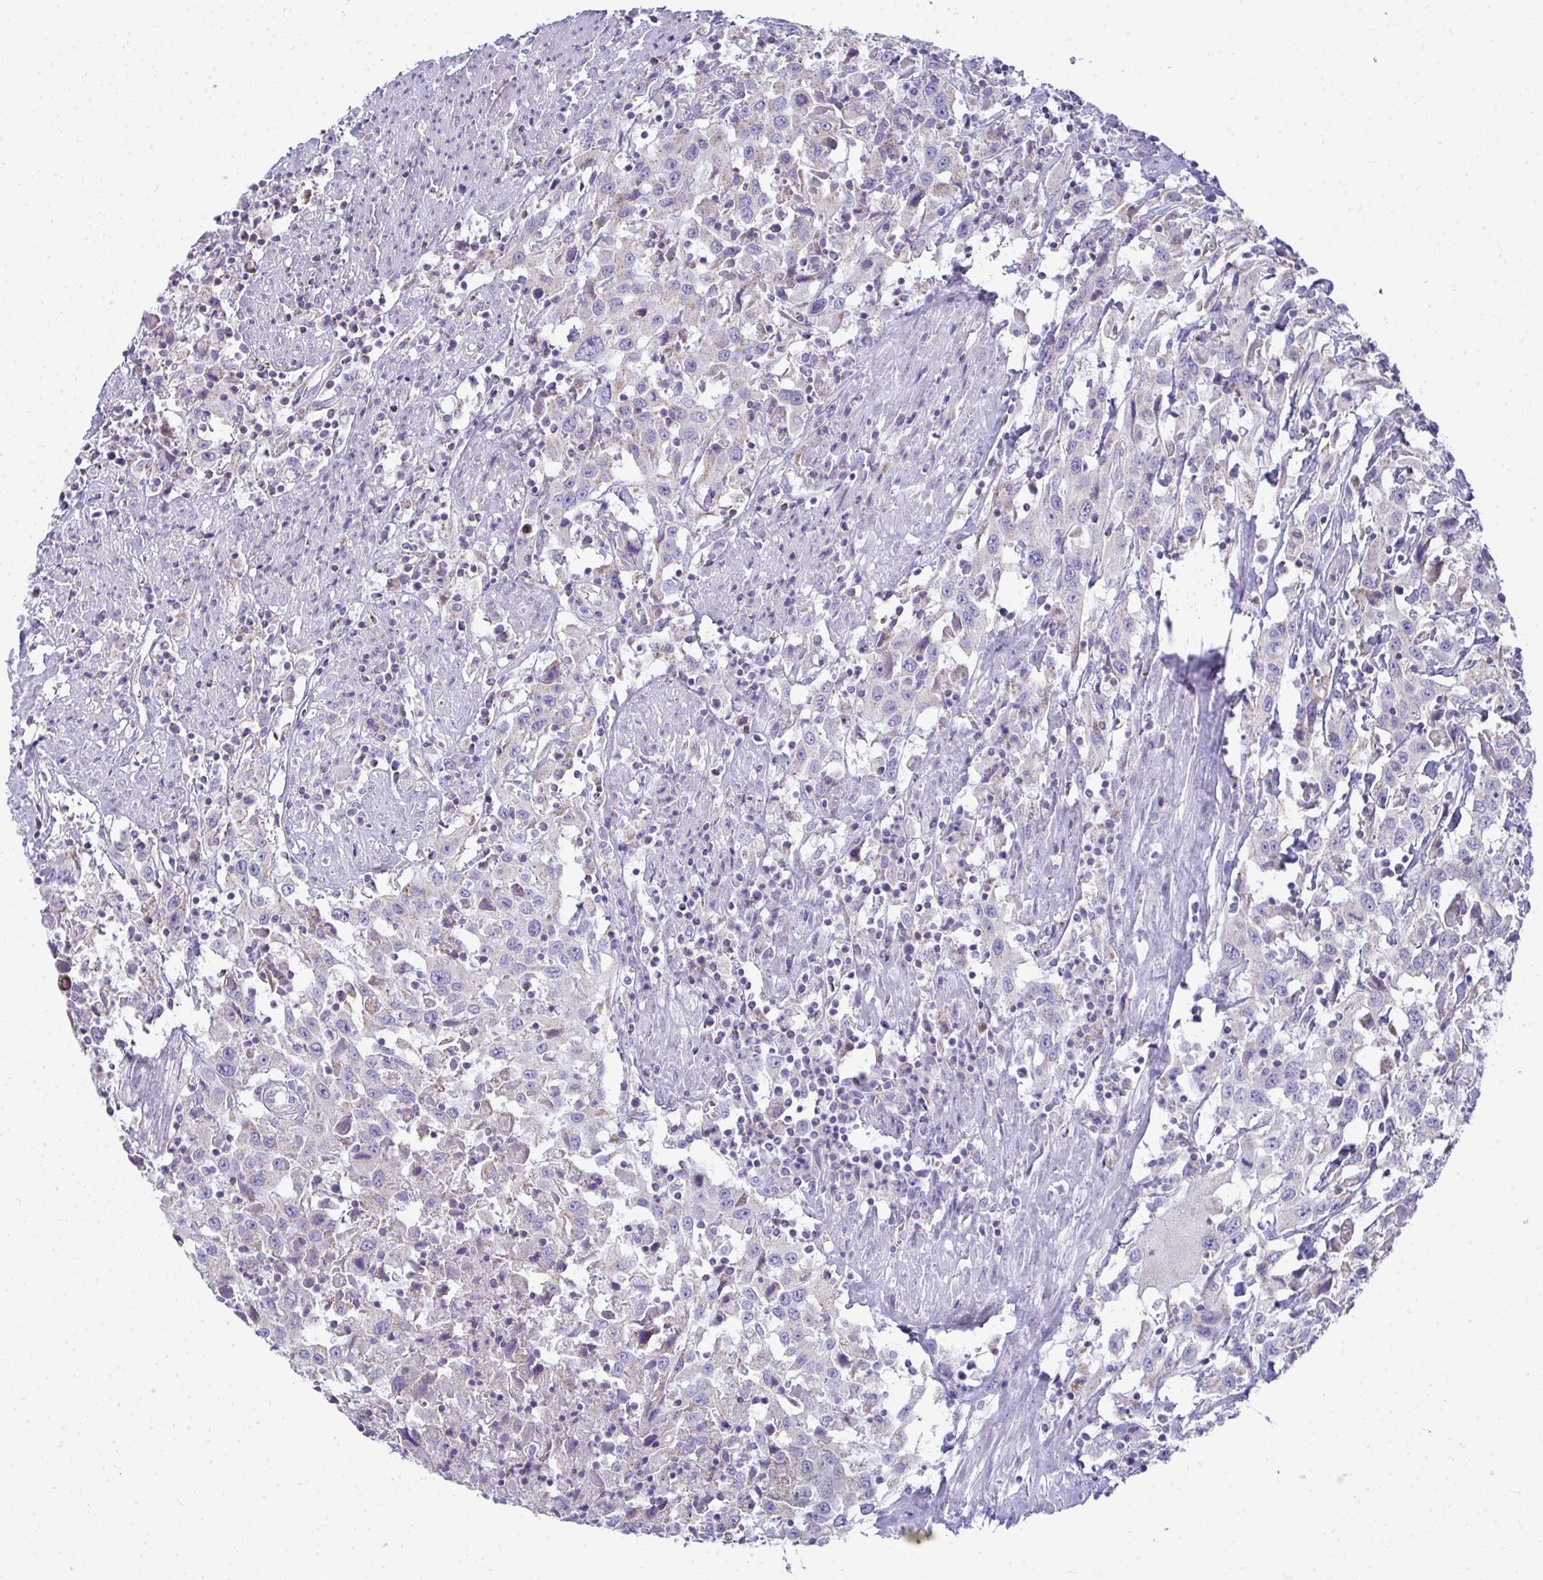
{"staining": {"intensity": "weak", "quantity": "<25%", "location": "cytoplasmic/membranous"}, "tissue": "urothelial cancer", "cell_type": "Tumor cells", "image_type": "cancer", "snomed": [{"axis": "morphology", "description": "Urothelial carcinoma, High grade"}, {"axis": "topography", "description": "Urinary bladder"}], "caption": "There is no significant expression in tumor cells of urothelial cancer. Nuclei are stained in blue.", "gene": "SLC6A1", "patient": {"sex": "male", "age": 61}}